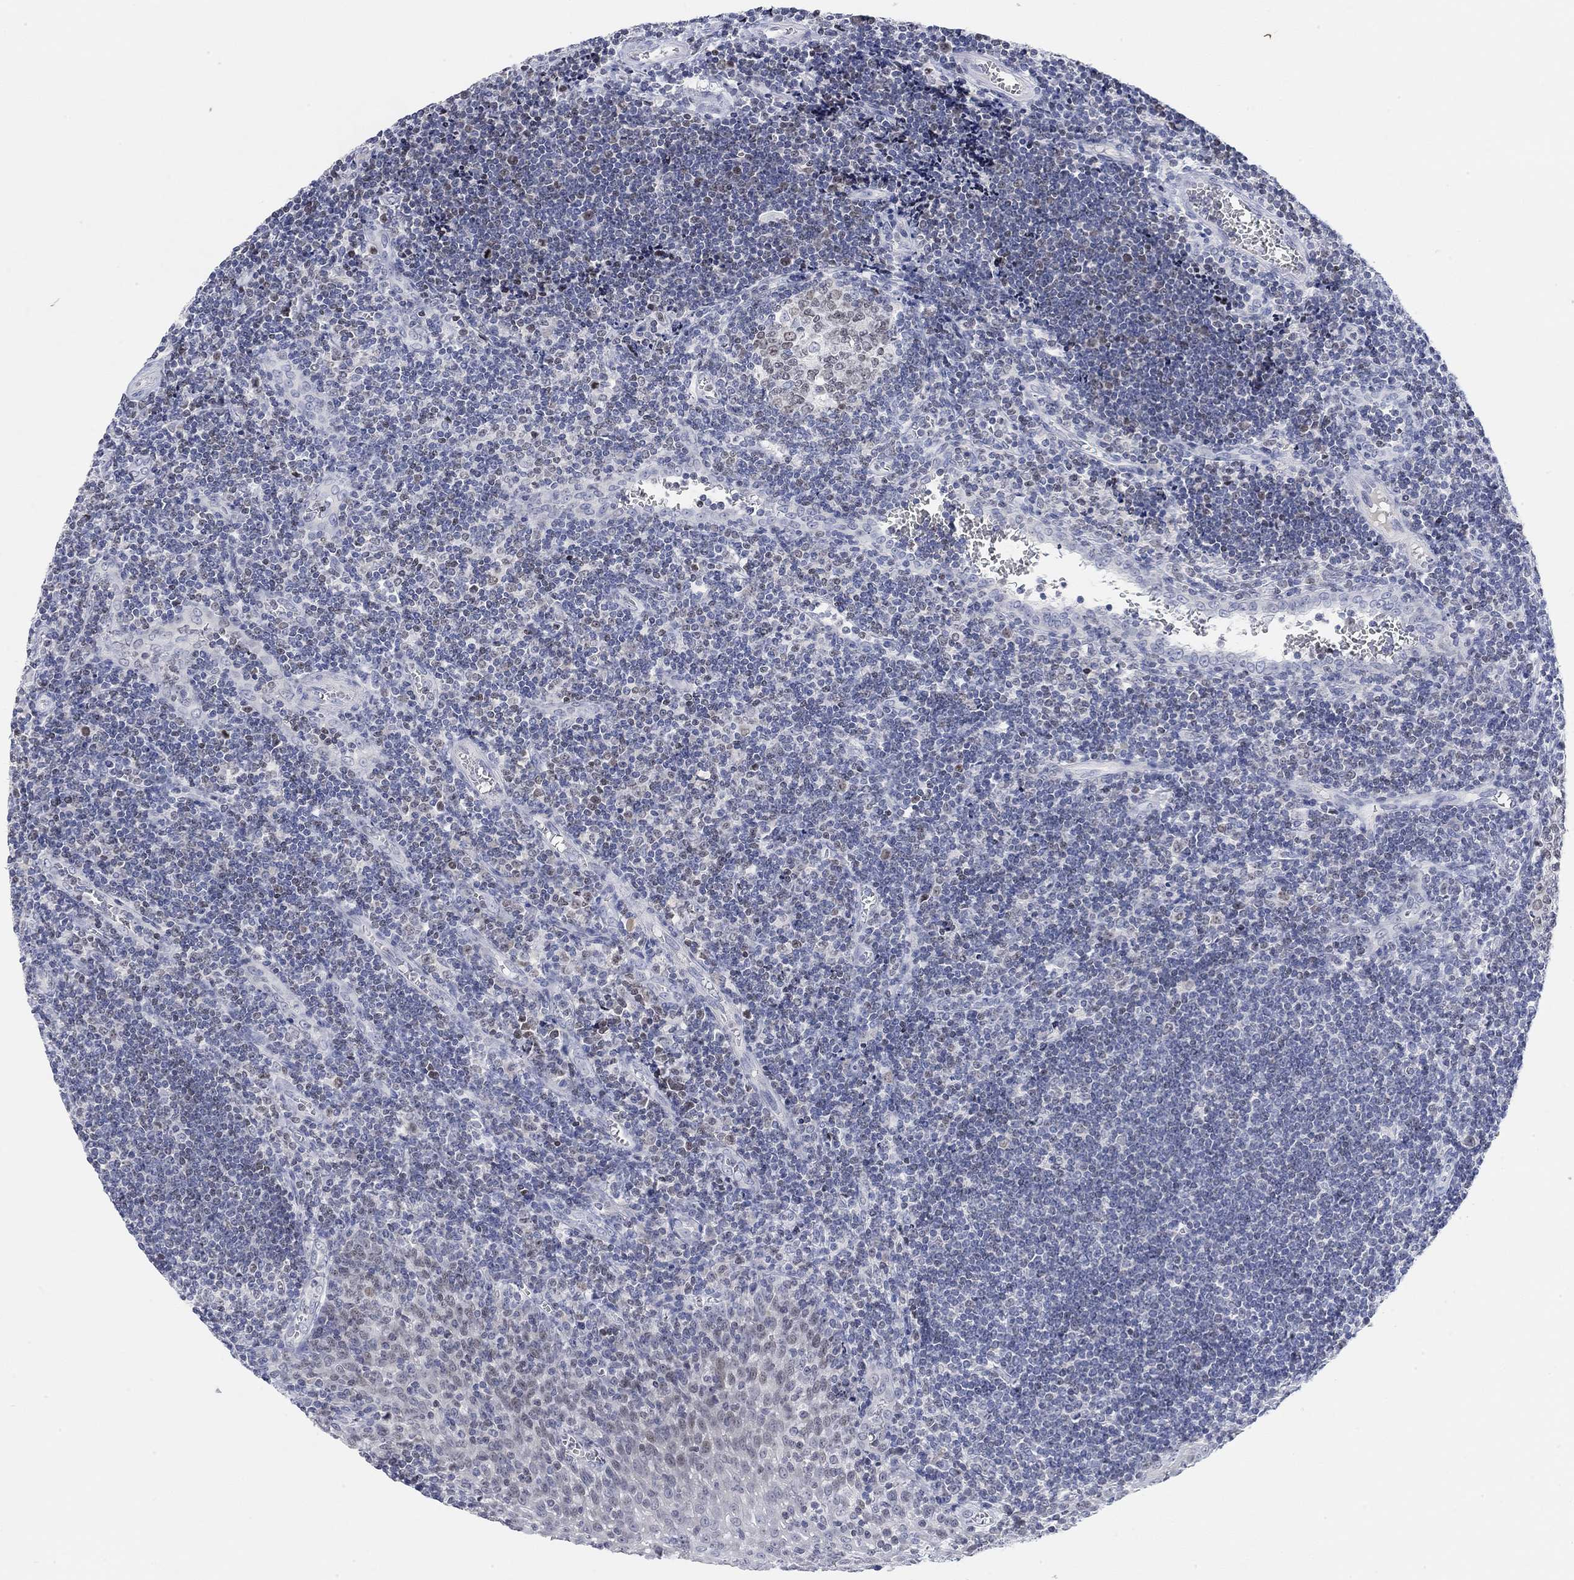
{"staining": {"intensity": "negative", "quantity": "none", "location": "none"}, "tissue": "tonsil", "cell_type": "Germinal center cells", "image_type": "normal", "snomed": [{"axis": "morphology", "description": "Normal tissue, NOS"}, {"axis": "topography", "description": "Tonsil"}], "caption": "Immunohistochemistry (IHC) histopathology image of benign tonsil: tonsil stained with DAB displays no significant protein expression in germinal center cells.", "gene": "ATP6V1E2", "patient": {"sex": "male", "age": 33}}